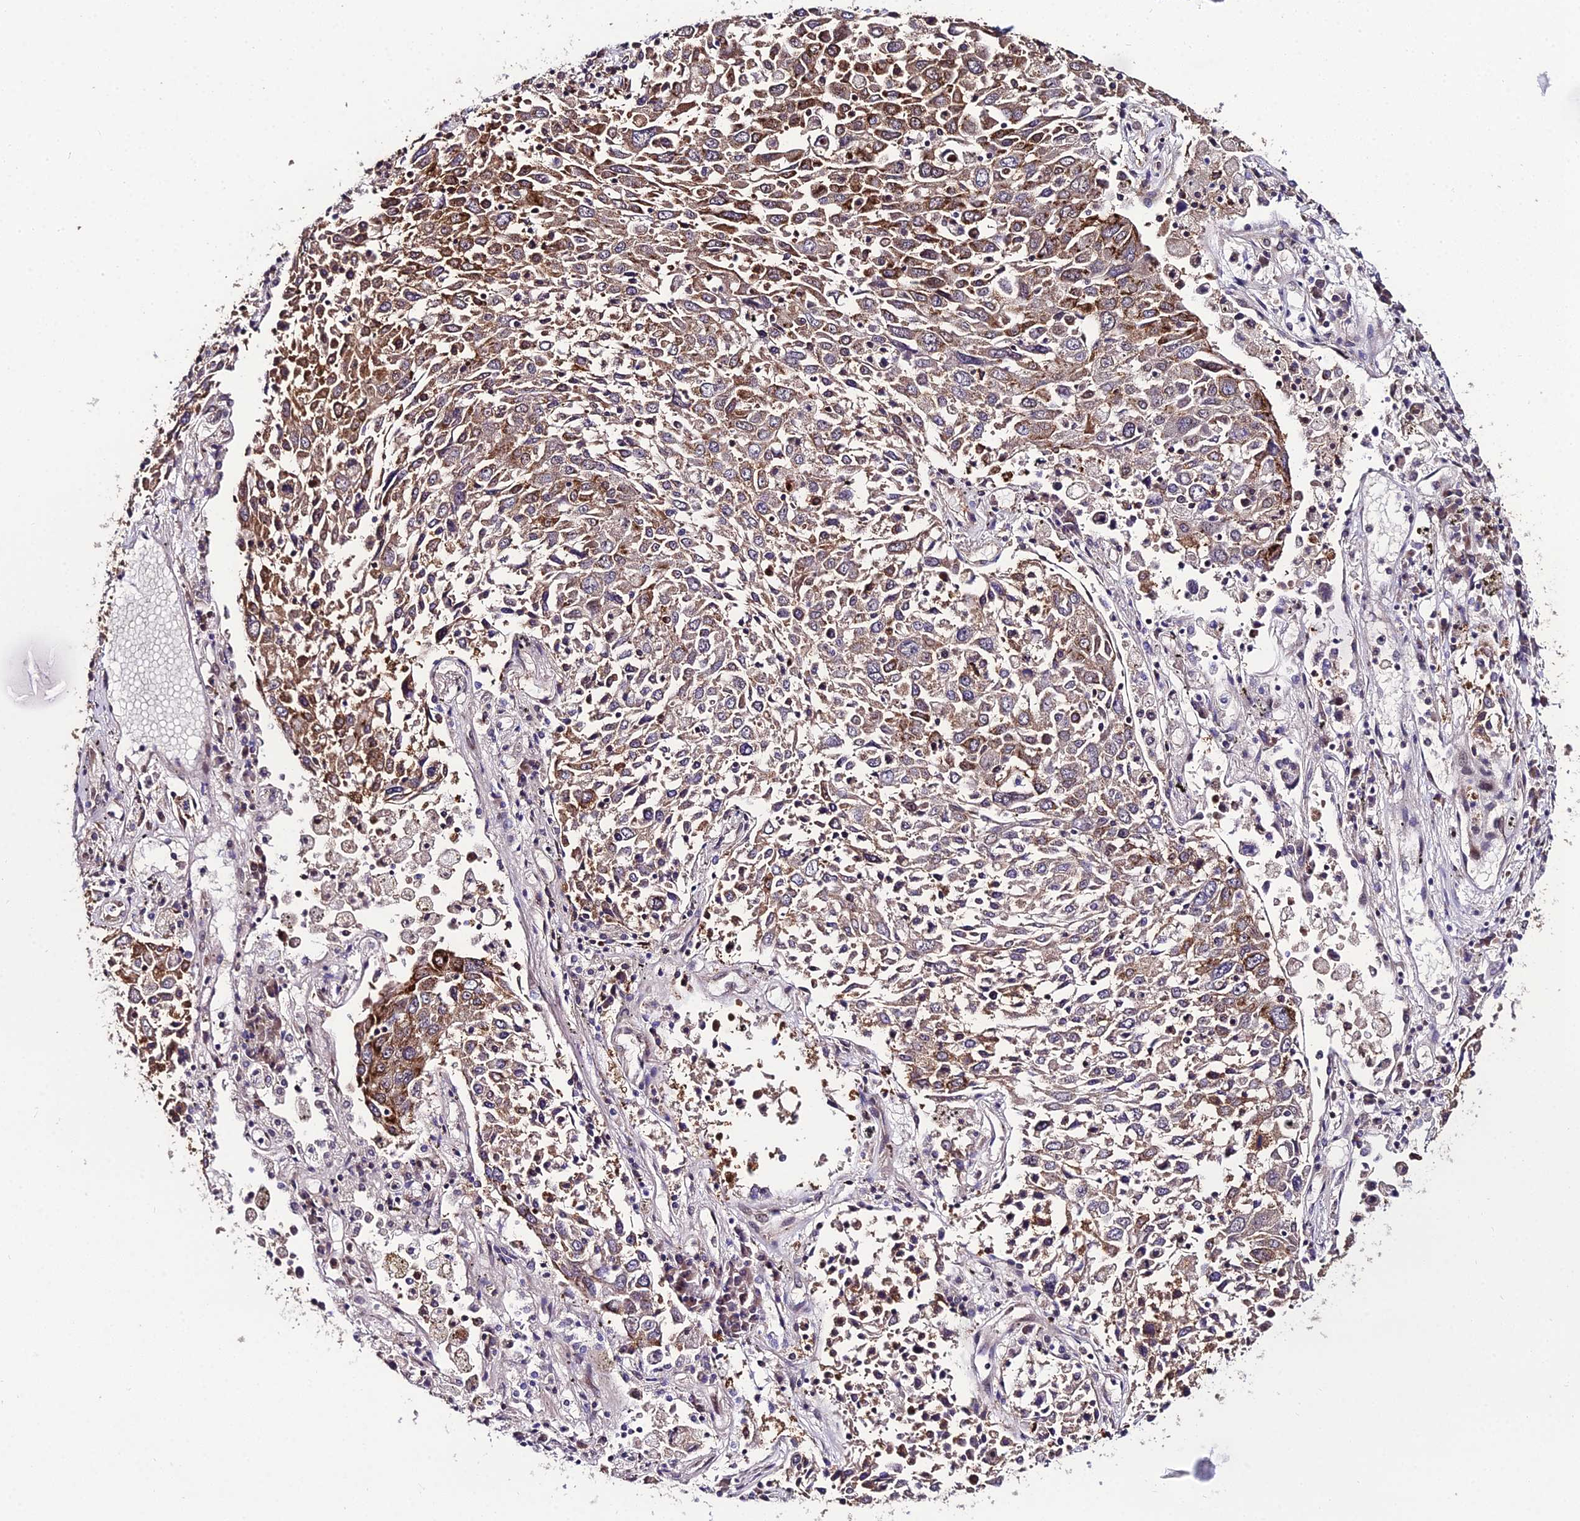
{"staining": {"intensity": "moderate", "quantity": ">75%", "location": "cytoplasmic/membranous,nuclear"}, "tissue": "lung cancer", "cell_type": "Tumor cells", "image_type": "cancer", "snomed": [{"axis": "morphology", "description": "Squamous cell carcinoma, NOS"}, {"axis": "topography", "description": "Lung"}], "caption": "IHC of human squamous cell carcinoma (lung) displays medium levels of moderate cytoplasmic/membranous and nuclear positivity in approximately >75% of tumor cells.", "gene": "DDX19A", "patient": {"sex": "male", "age": 65}}